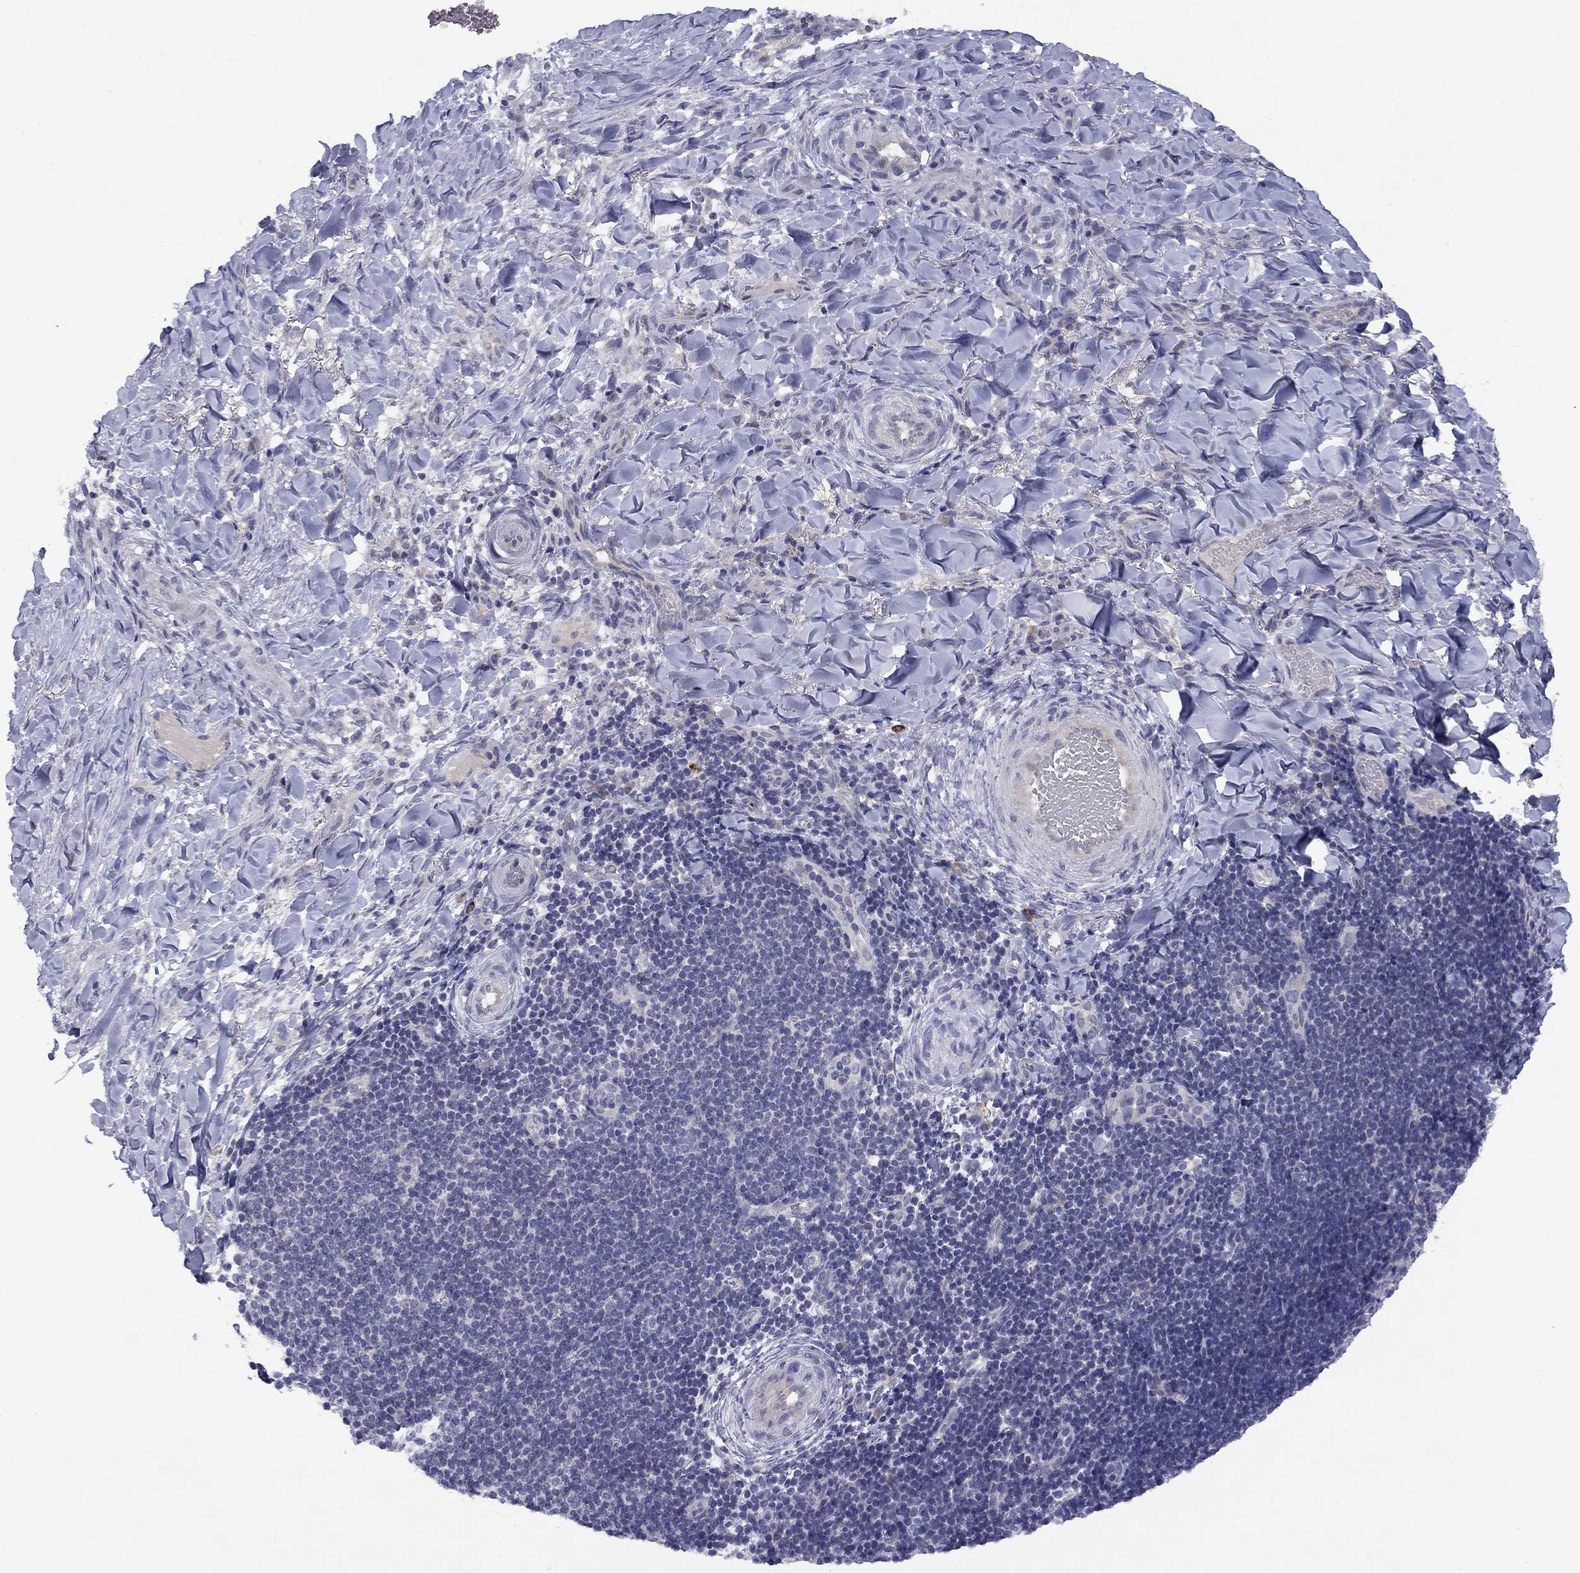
{"staining": {"intensity": "negative", "quantity": "none", "location": "none"}, "tissue": "skin cancer", "cell_type": "Tumor cells", "image_type": "cancer", "snomed": [{"axis": "morphology", "description": "Basal cell carcinoma"}, {"axis": "topography", "description": "Skin"}], "caption": "The photomicrograph demonstrates no significant positivity in tumor cells of skin cancer. (Brightfield microscopy of DAB immunohistochemistry at high magnification).", "gene": "CACNA1A", "patient": {"sex": "female", "age": 69}}